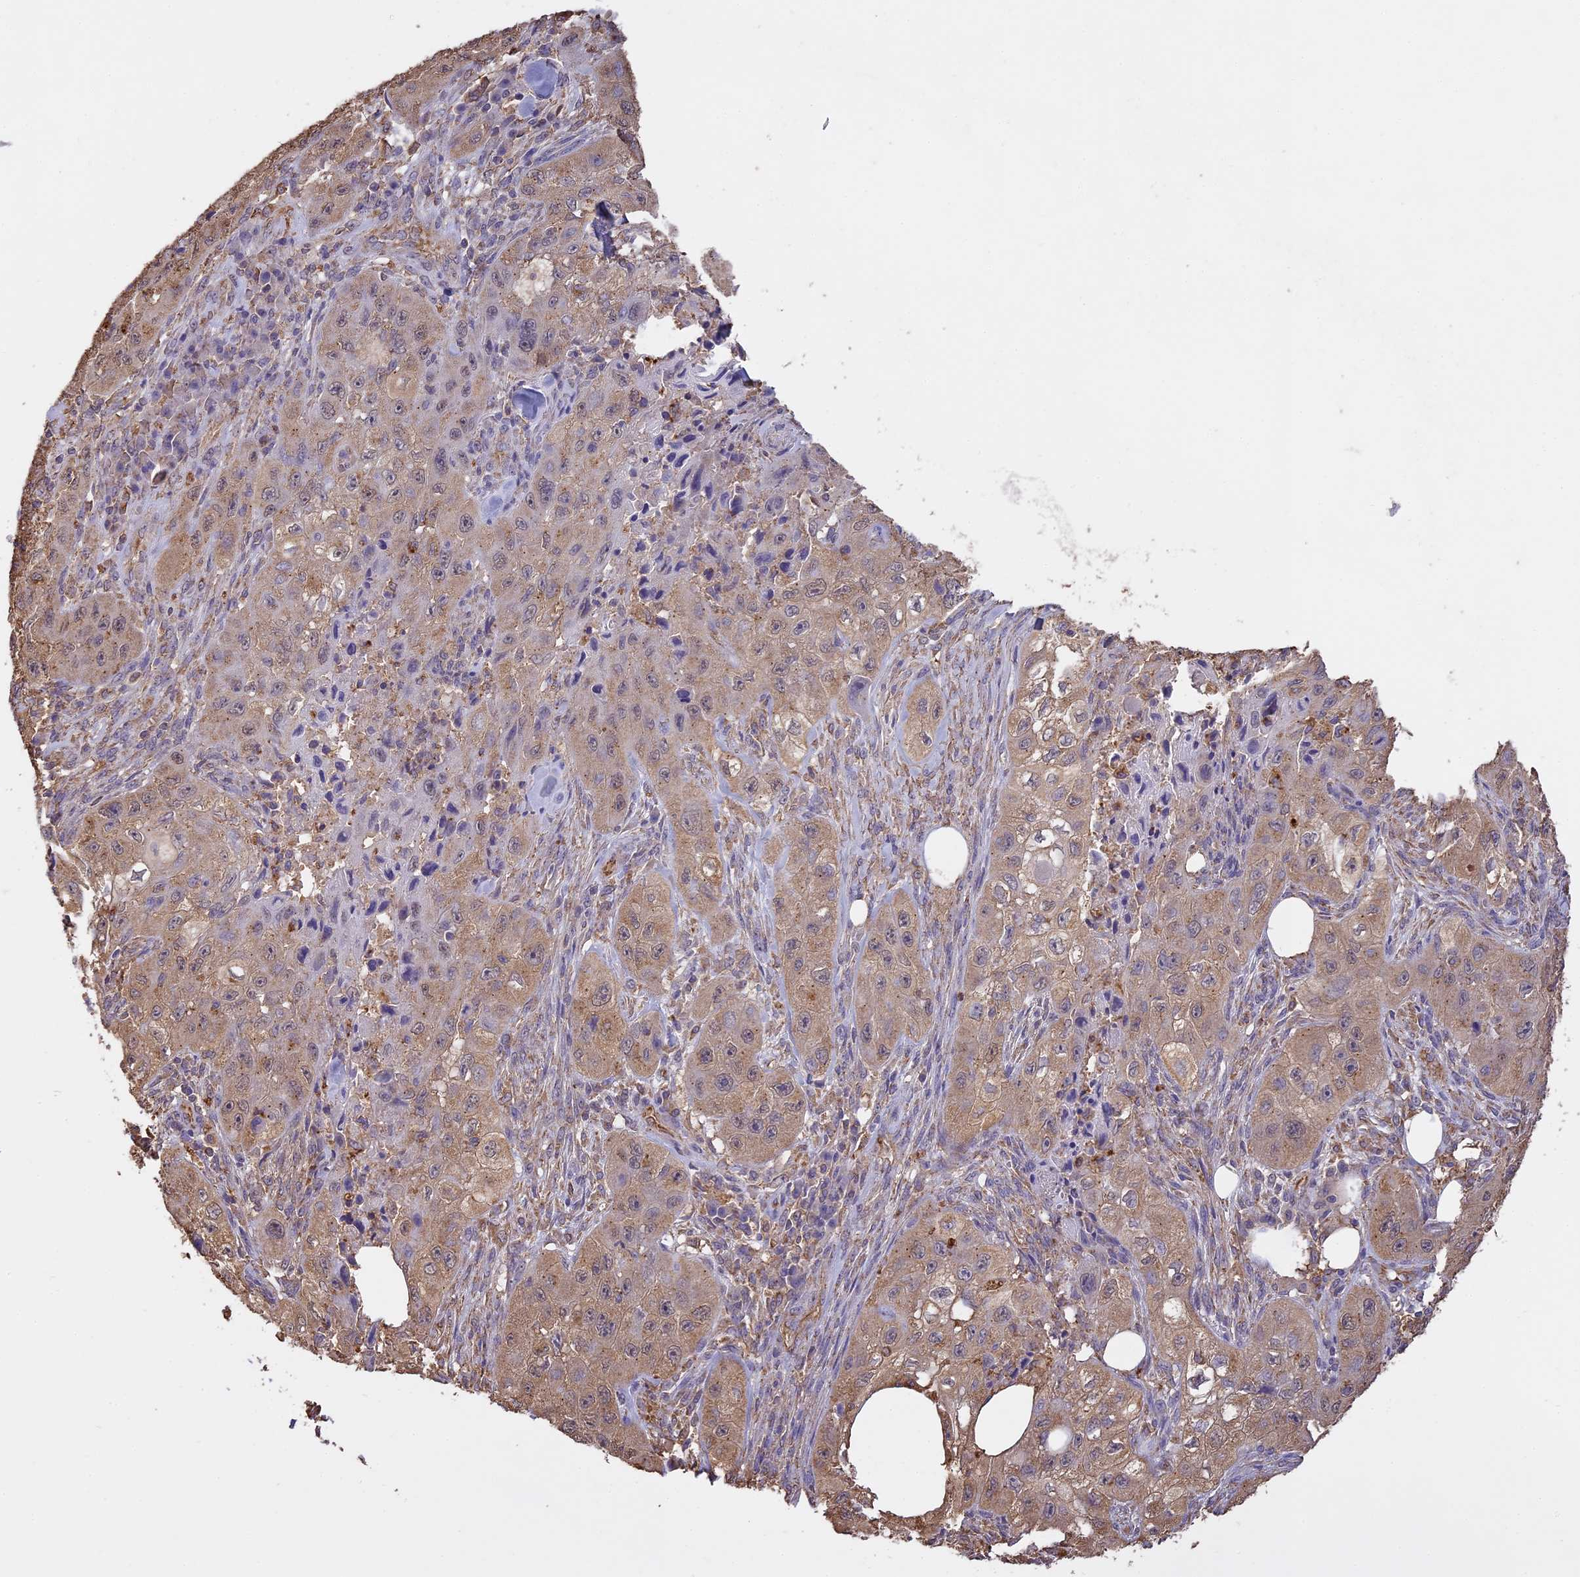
{"staining": {"intensity": "weak", "quantity": ">75%", "location": "cytoplasmic/membranous,nuclear"}, "tissue": "skin cancer", "cell_type": "Tumor cells", "image_type": "cancer", "snomed": [{"axis": "morphology", "description": "Squamous cell carcinoma, NOS"}, {"axis": "topography", "description": "Skin"}, {"axis": "topography", "description": "Subcutis"}], "caption": "Weak cytoplasmic/membranous and nuclear staining for a protein is identified in about >75% of tumor cells of skin cancer using IHC.", "gene": "ARHGAP19", "patient": {"sex": "male", "age": 73}}